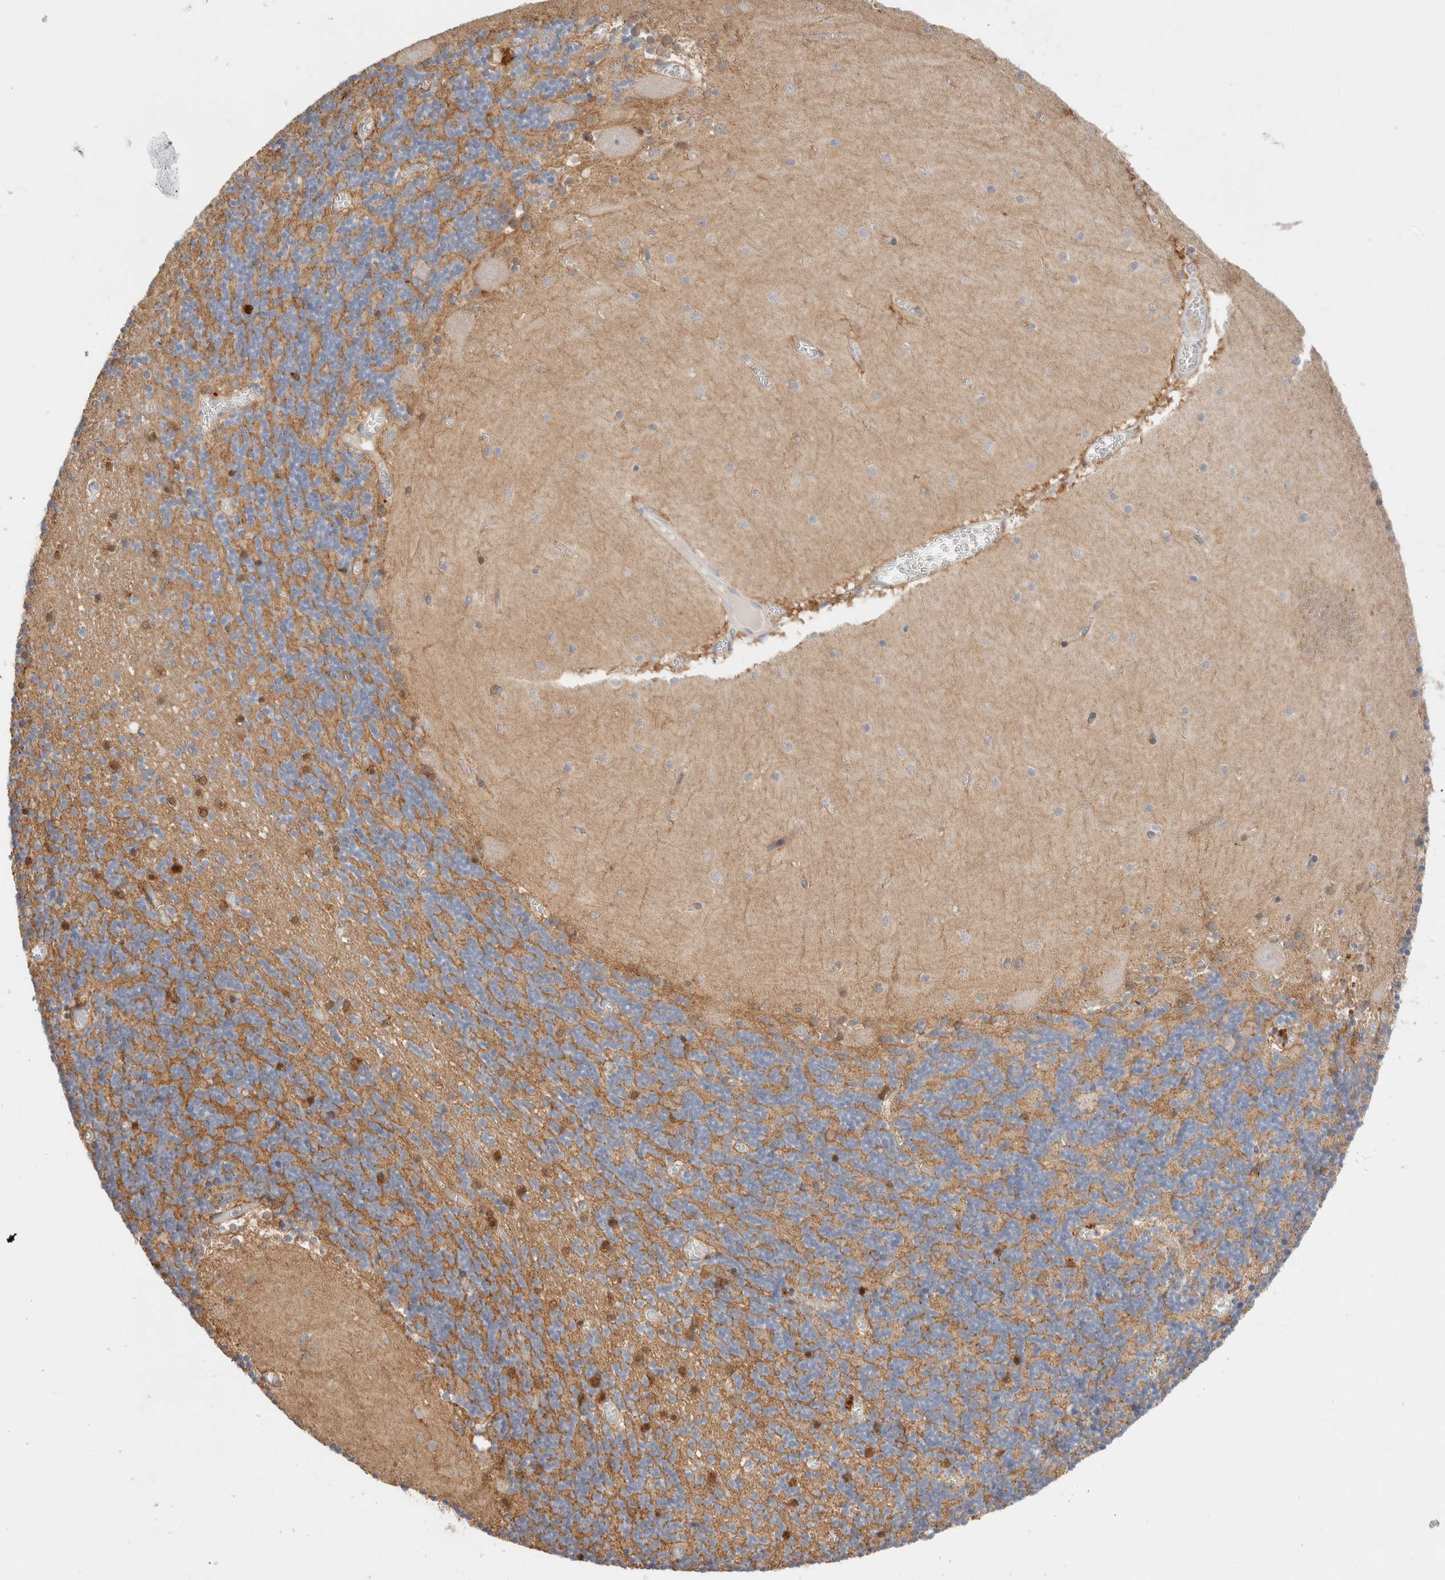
{"staining": {"intensity": "moderate", "quantity": ">75%", "location": "cytoplasmic/membranous"}, "tissue": "cerebellum", "cell_type": "Cells in granular layer", "image_type": "normal", "snomed": [{"axis": "morphology", "description": "Normal tissue, NOS"}, {"axis": "topography", "description": "Cerebellum"}], "caption": "DAB (3,3'-diaminobenzidine) immunohistochemical staining of benign human cerebellum exhibits moderate cytoplasmic/membranous protein positivity in about >75% of cells in granular layer. The protein is shown in brown color, while the nuclei are stained blue.", "gene": "CA13", "patient": {"sex": "female", "age": 28}}